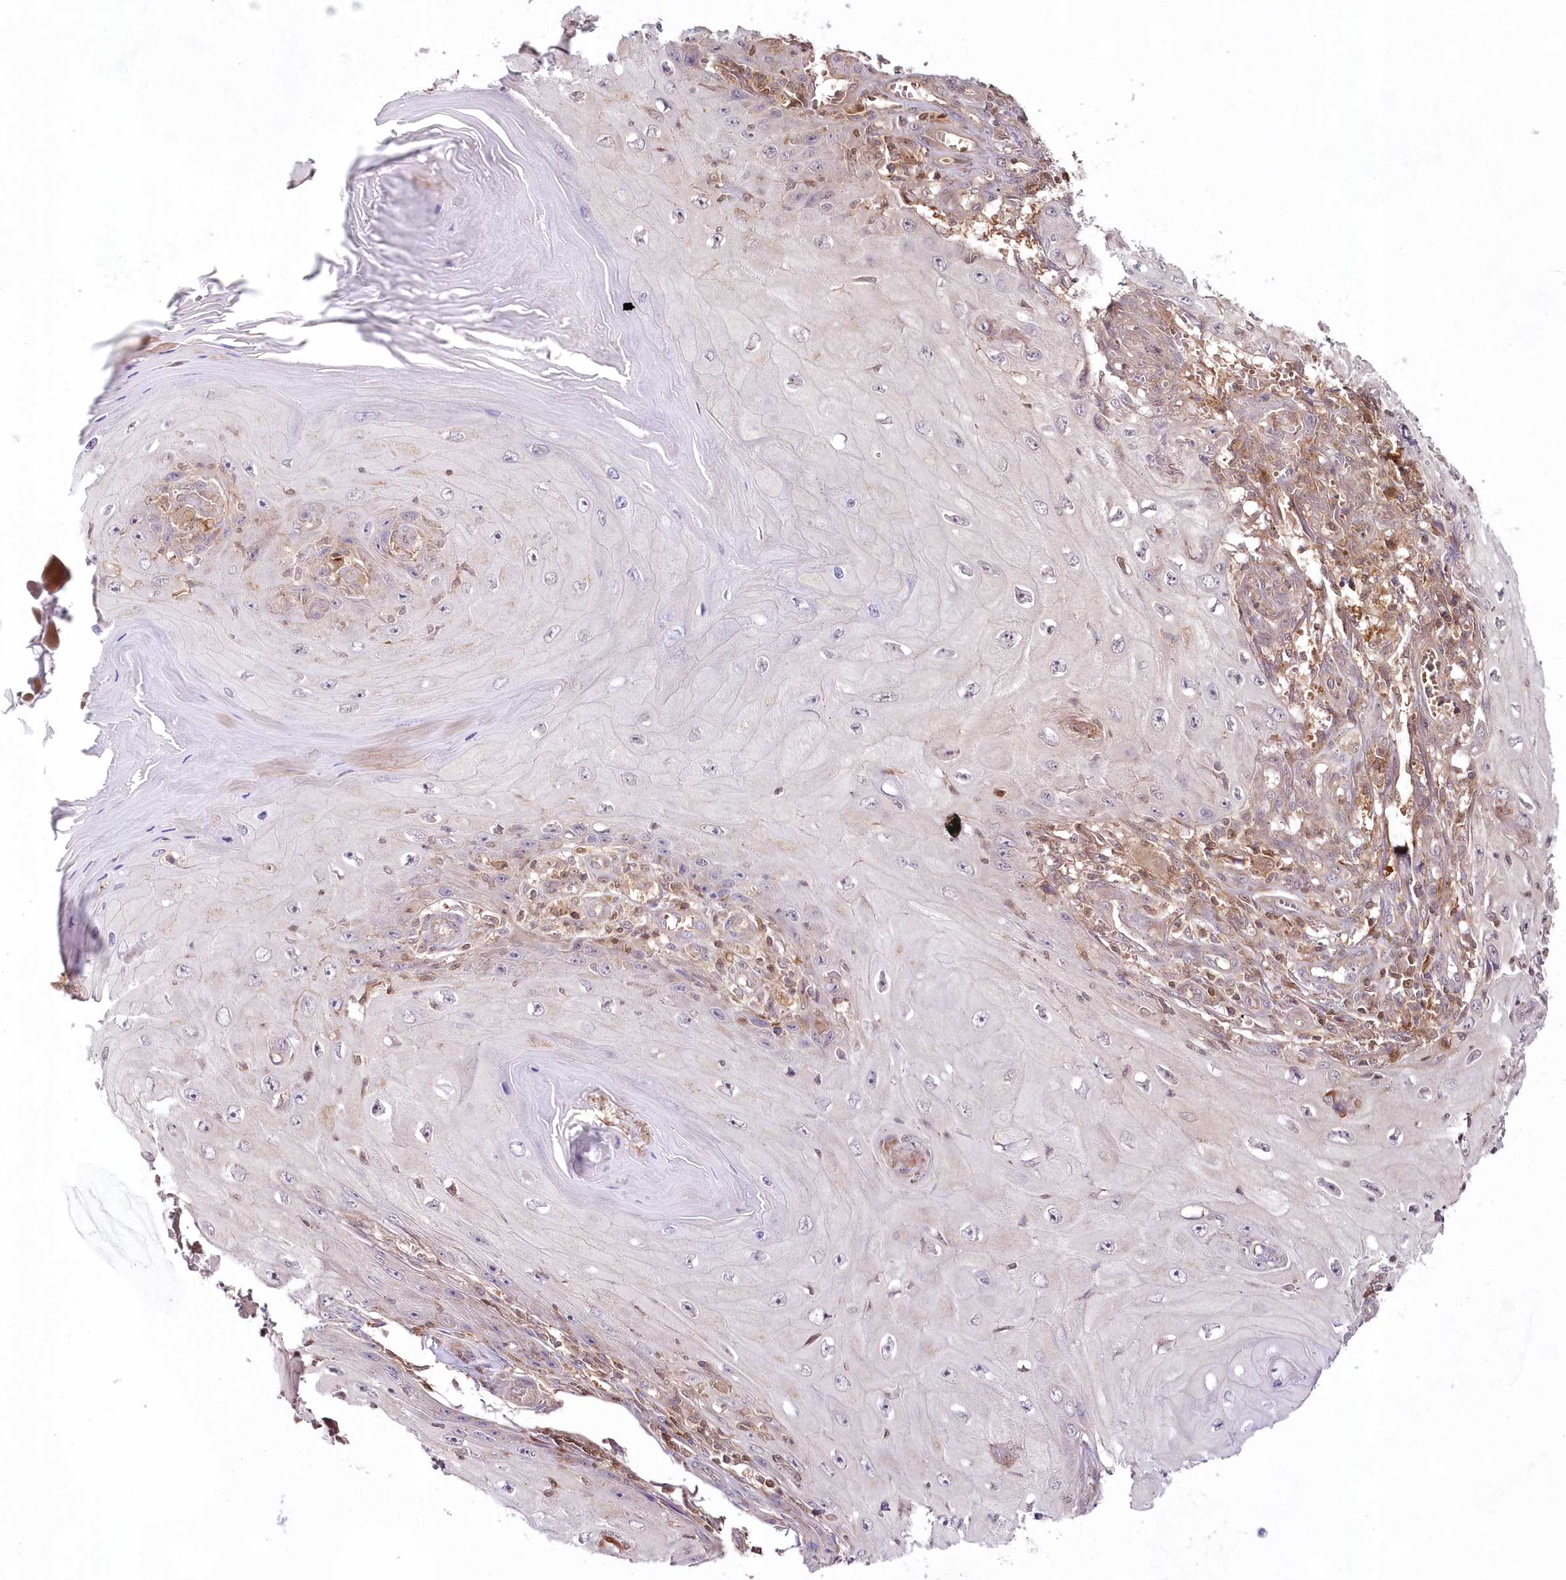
{"staining": {"intensity": "weak", "quantity": "<25%", "location": "nuclear"}, "tissue": "skin cancer", "cell_type": "Tumor cells", "image_type": "cancer", "snomed": [{"axis": "morphology", "description": "Squamous cell carcinoma, NOS"}, {"axis": "topography", "description": "Skin"}], "caption": "DAB immunohistochemical staining of skin squamous cell carcinoma shows no significant positivity in tumor cells.", "gene": "IMPA1", "patient": {"sex": "female", "age": 73}}